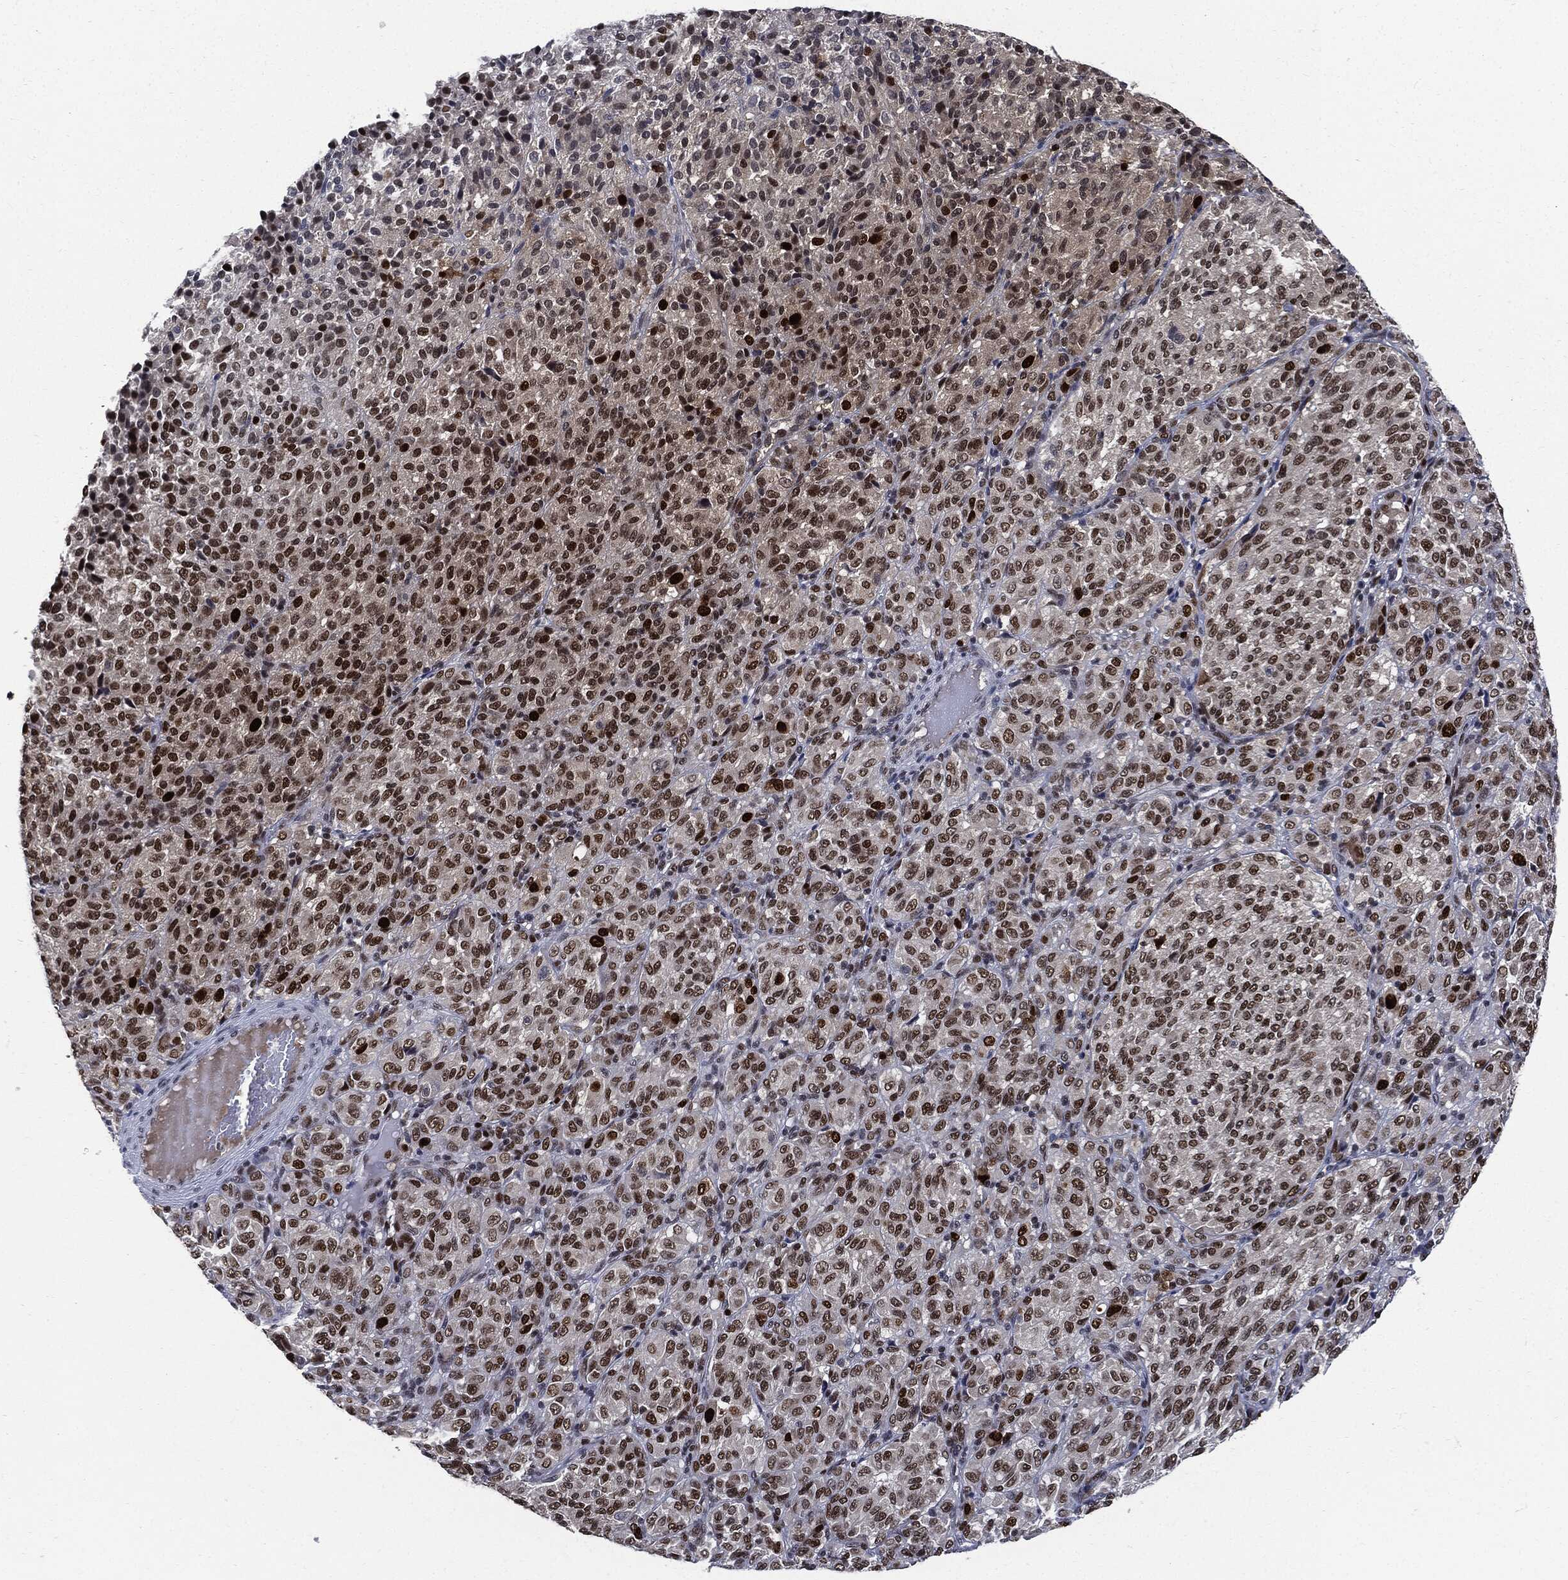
{"staining": {"intensity": "strong", "quantity": ">75%", "location": "nuclear"}, "tissue": "melanoma", "cell_type": "Tumor cells", "image_type": "cancer", "snomed": [{"axis": "morphology", "description": "Malignant melanoma, Metastatic site"}, {"axis": "topography", "description": "Brain"}], "caption": "Protein expression by immunohistochemistry shows strong nuclear expression in approximately >75% of tumor cells in melanoma.", "gene": "PCNA", "patient": {"sex": "female", "age": 56}}